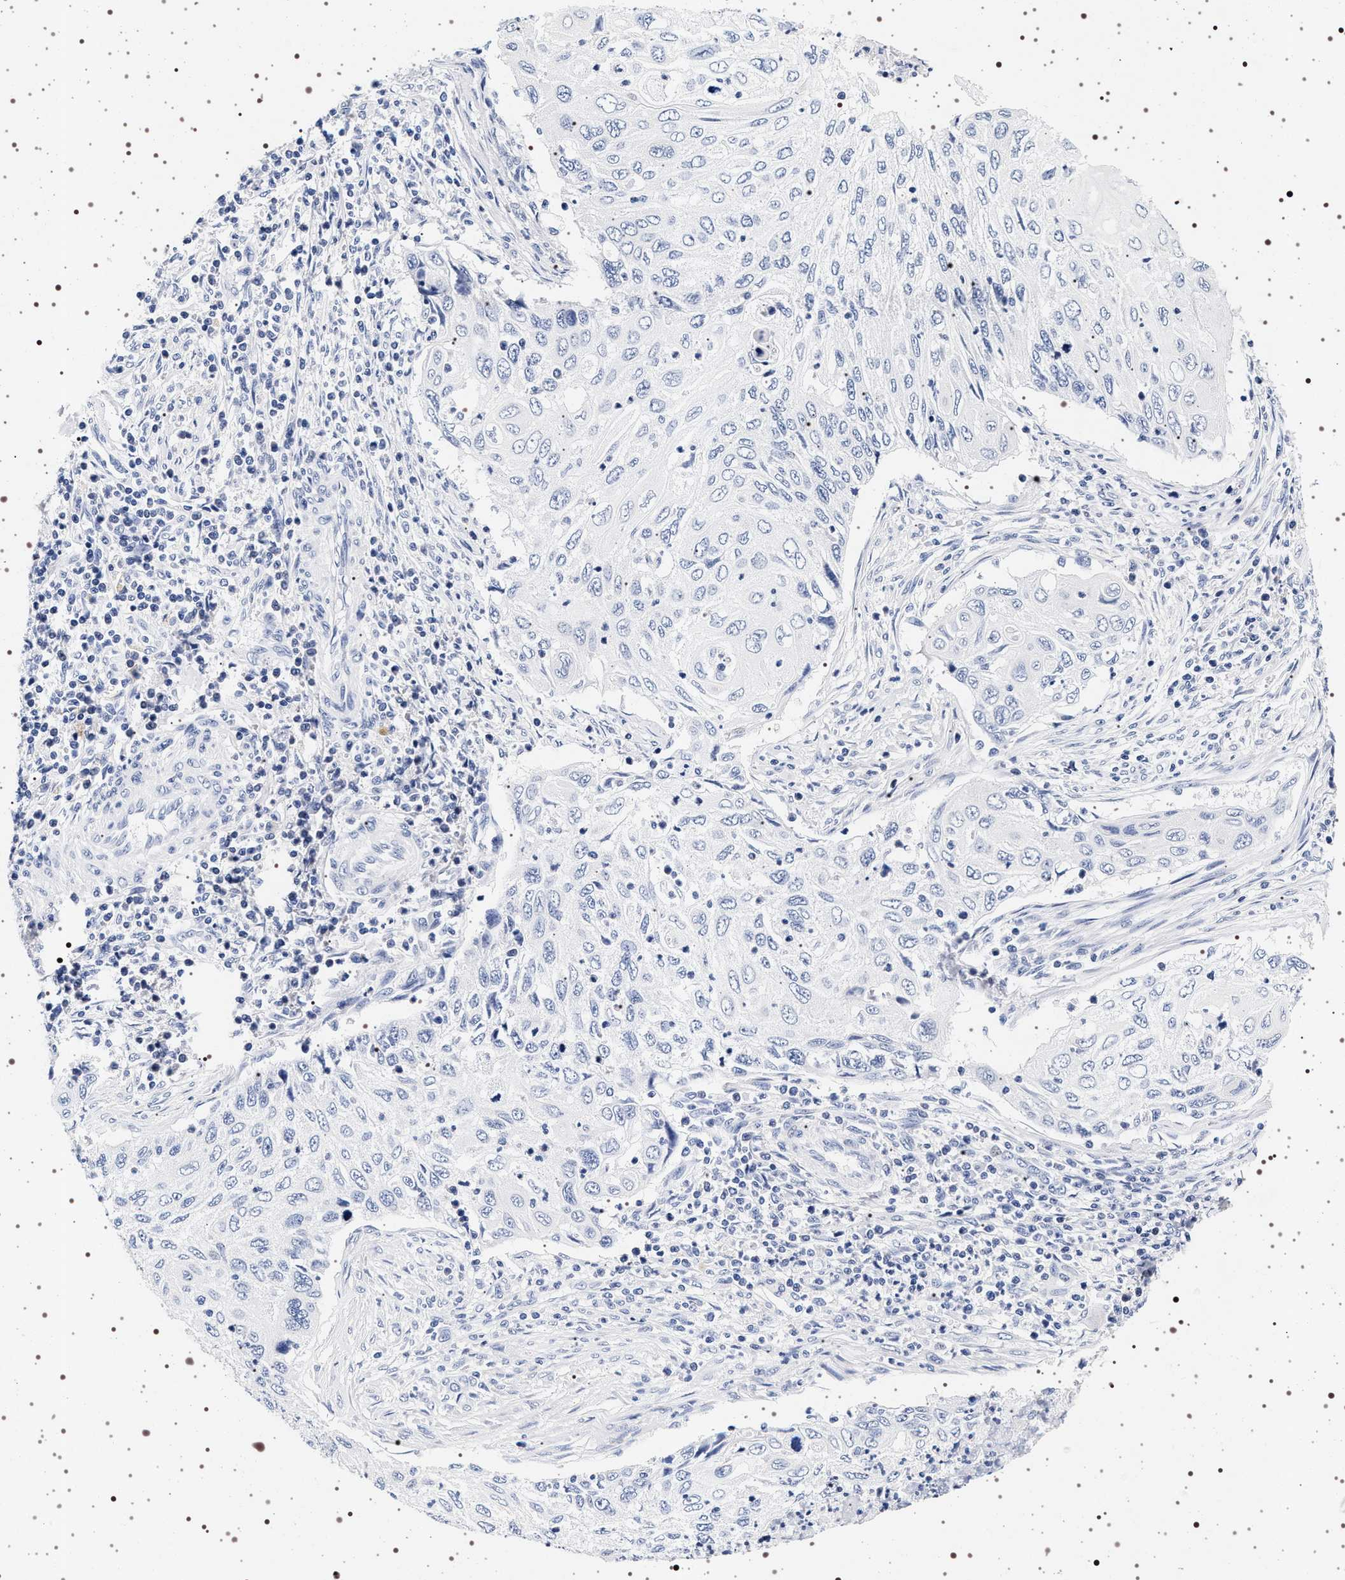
{"staining": {"intensity": "negative", "quantity": "none", "location": "none"}, "tissue": "cervical cancer", "cell_type": "Tumor cells", "image_type": "cancer", "snomed": [{"axis": "morphology", "description": "Squamous cell carcinoma, NOS"}, {"axis": "topography", "description": "Cervix"}], "caption": "IHC histopathology image of human cervical squamous cell carcinoma stained for a protein (brown), which displays no positivity in tumor cells. (DAB IHC with hematoxylin counter stain).", "gene": "SYN1", "patient": {"sex": "female", "age": 70}}